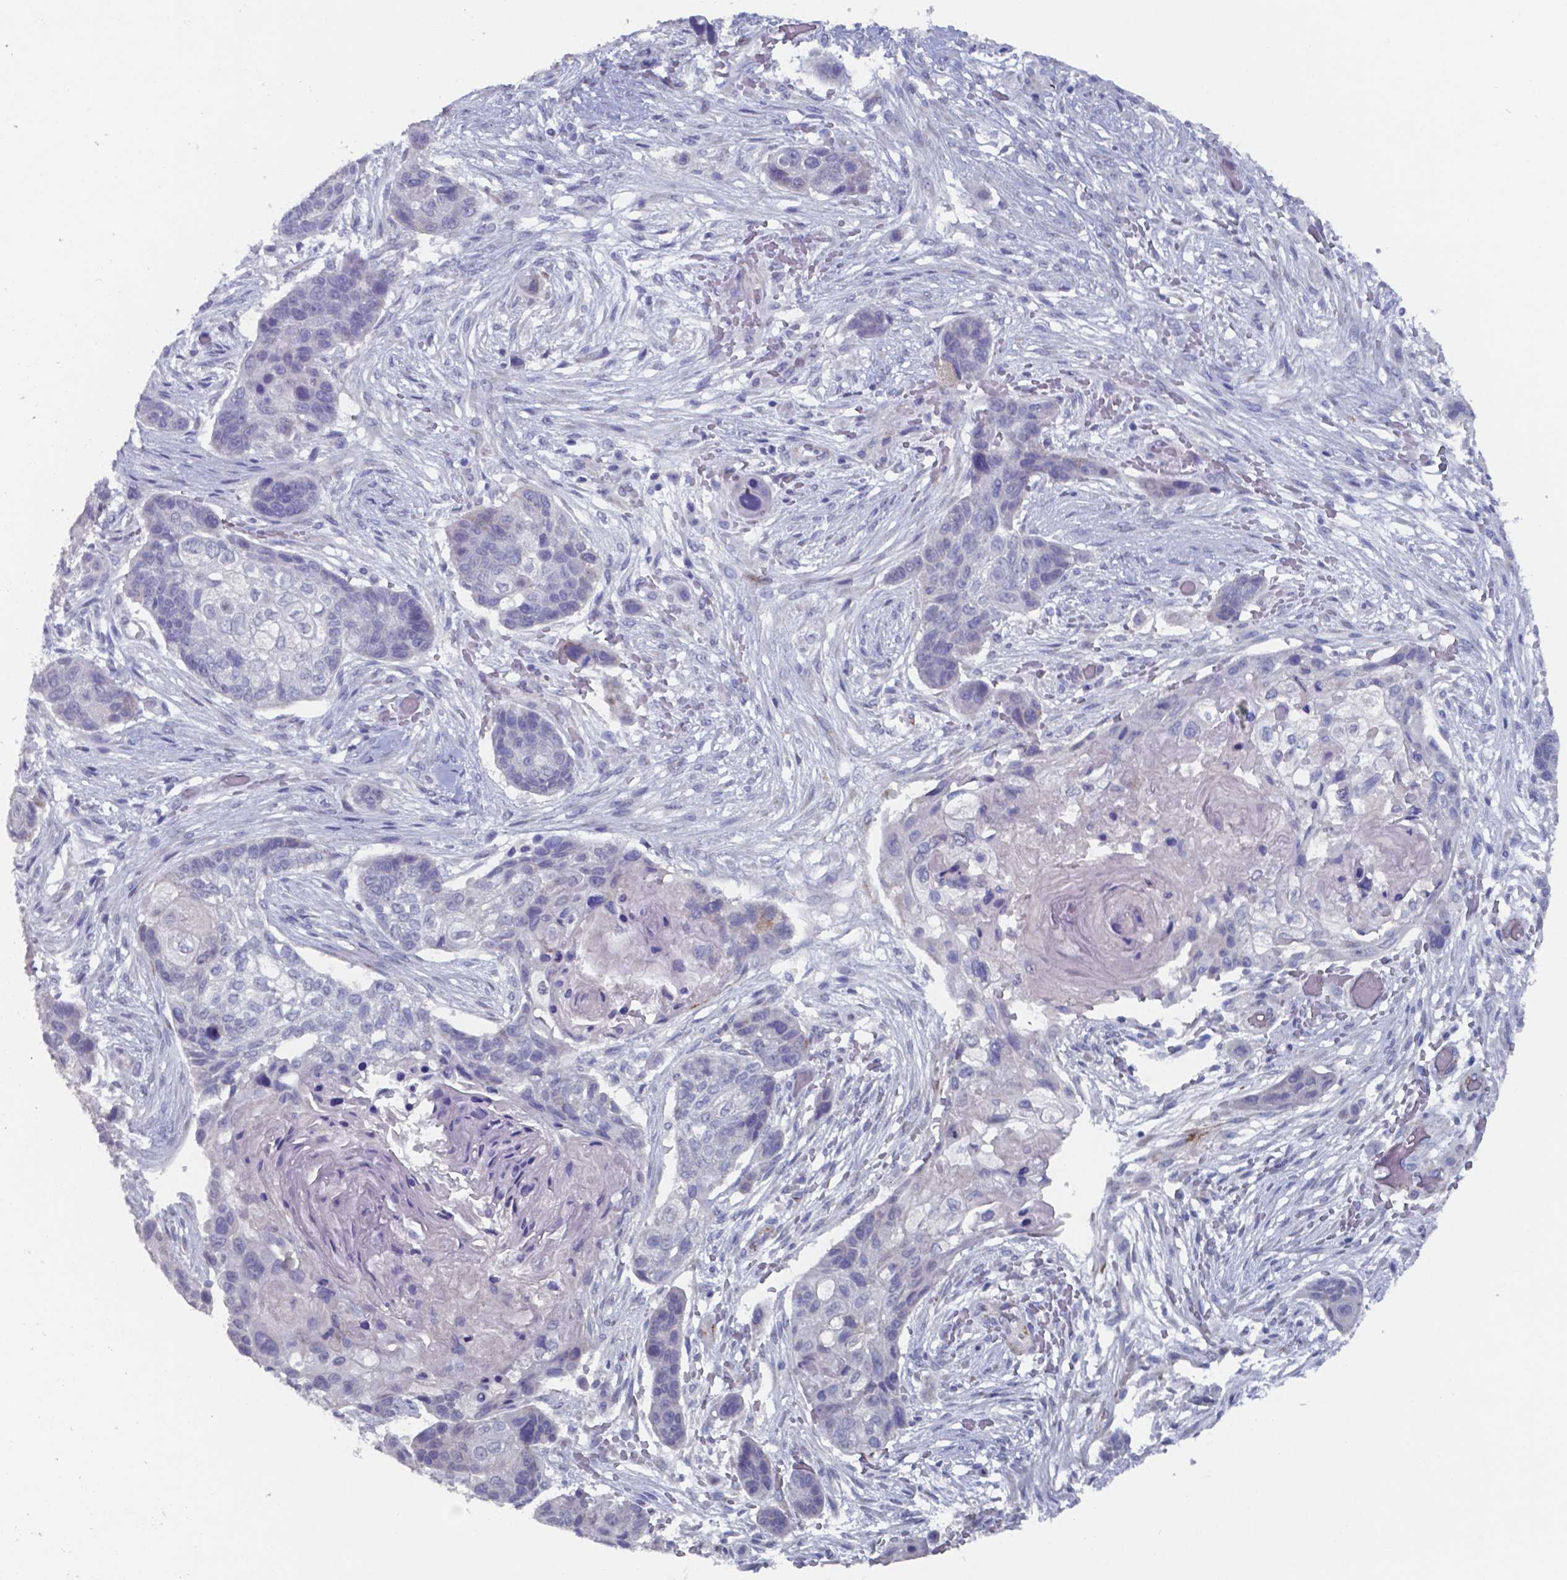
{"staining": {"intensity": "negative", "quantity": "none", "location": "none"}, "tissue": "lung cancer", "cell_type": "Tumor cells", "image_type": "cancer", "snomed": [{"axis": "morphology", "description": "Squamous cell carcinoma, NOS"}, {"axis": "topography", "description": "Lung"}], "caption": "Protein analysis of lung cancer (squamous cell carcinoma) demonstrates no significant expression in tumor cells.", "gene": "PLA2R1", "patient": {"sex": "male", "age": 69}}